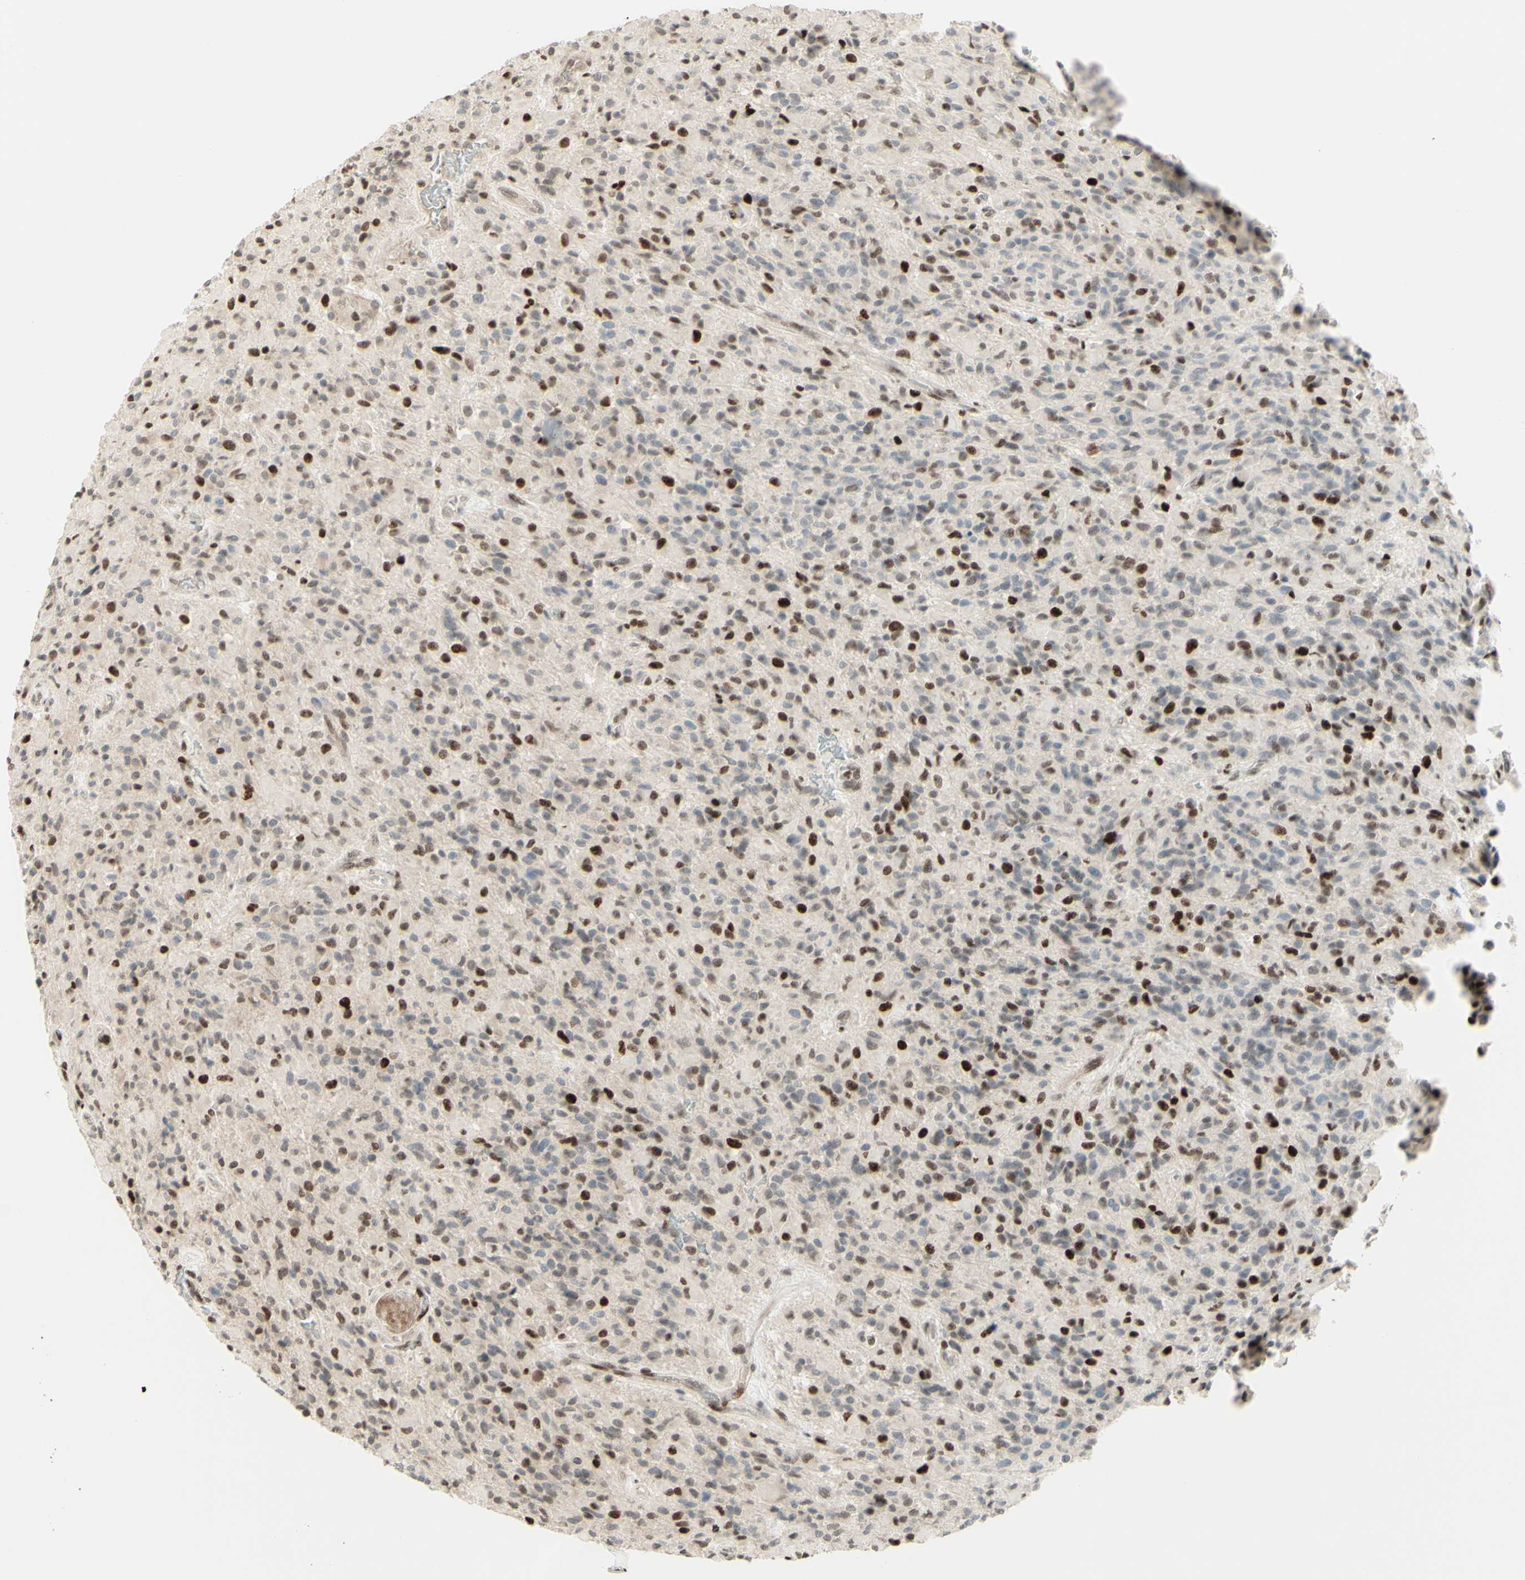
{"staining": {"intensity": "moderate", "quantity": "25%-75%", "location": "nuclear"}, "tissue": "glioma", "cell_type": "Tumor cells", "image_type": "cancer", "snomed": [{"axis": "morphology", "description": "Glioma, malignant, High grade"}, {"axis": "topography", "description": "Brain"}], "caption": "High-magnification brightfield microscopy of glioma stained with DAB (brown) and counterstained with hematoxylin (blue). tumor cells exhibit moderate nuclear staining is seen in about25%-75% of cells. (Brightfield microscopy of DAB IHC at high magnification).", "gene": "CDKL5", "patient": {"sex": "male", "age": 71}}